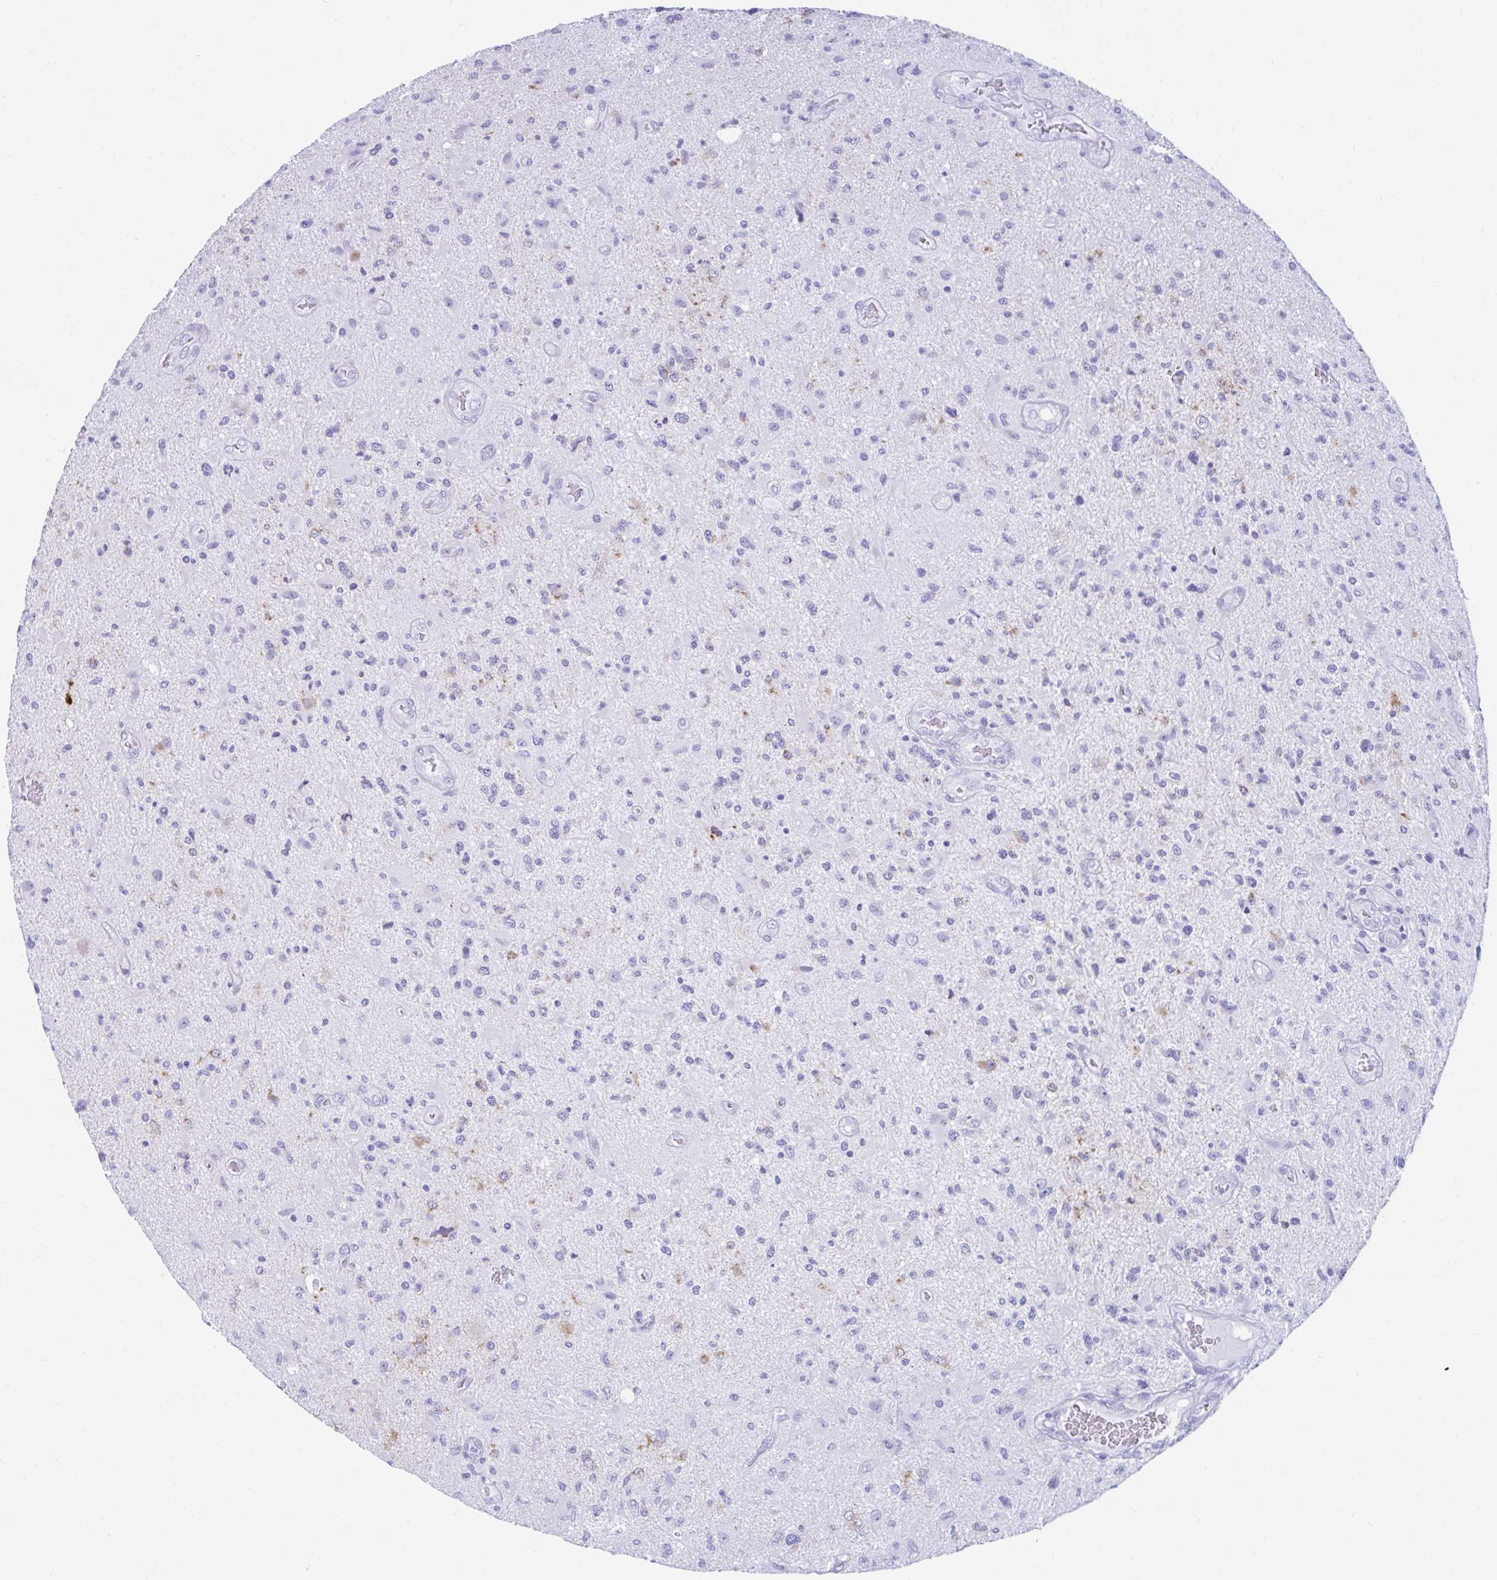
{"staining": {"intensity": "negative", "quantity": "none", "location": "none"}, "tissue": "glioma", "cell_type": "Tumor cells", "image_type": "cancer", "snomed": [{"axis": "morphology", "description": "Glioma, malignant, High grade"}, {"axis": "topography", "description": "Brain"}], "caption": "DAB (3,3'-diaminobenzidine) immunohistochemical staining of human high-grade glioma (malignant) shows no significant positivity in tumor cells.", "gene": "NSG2", "patient": {"sex": "male", "age": 67}}